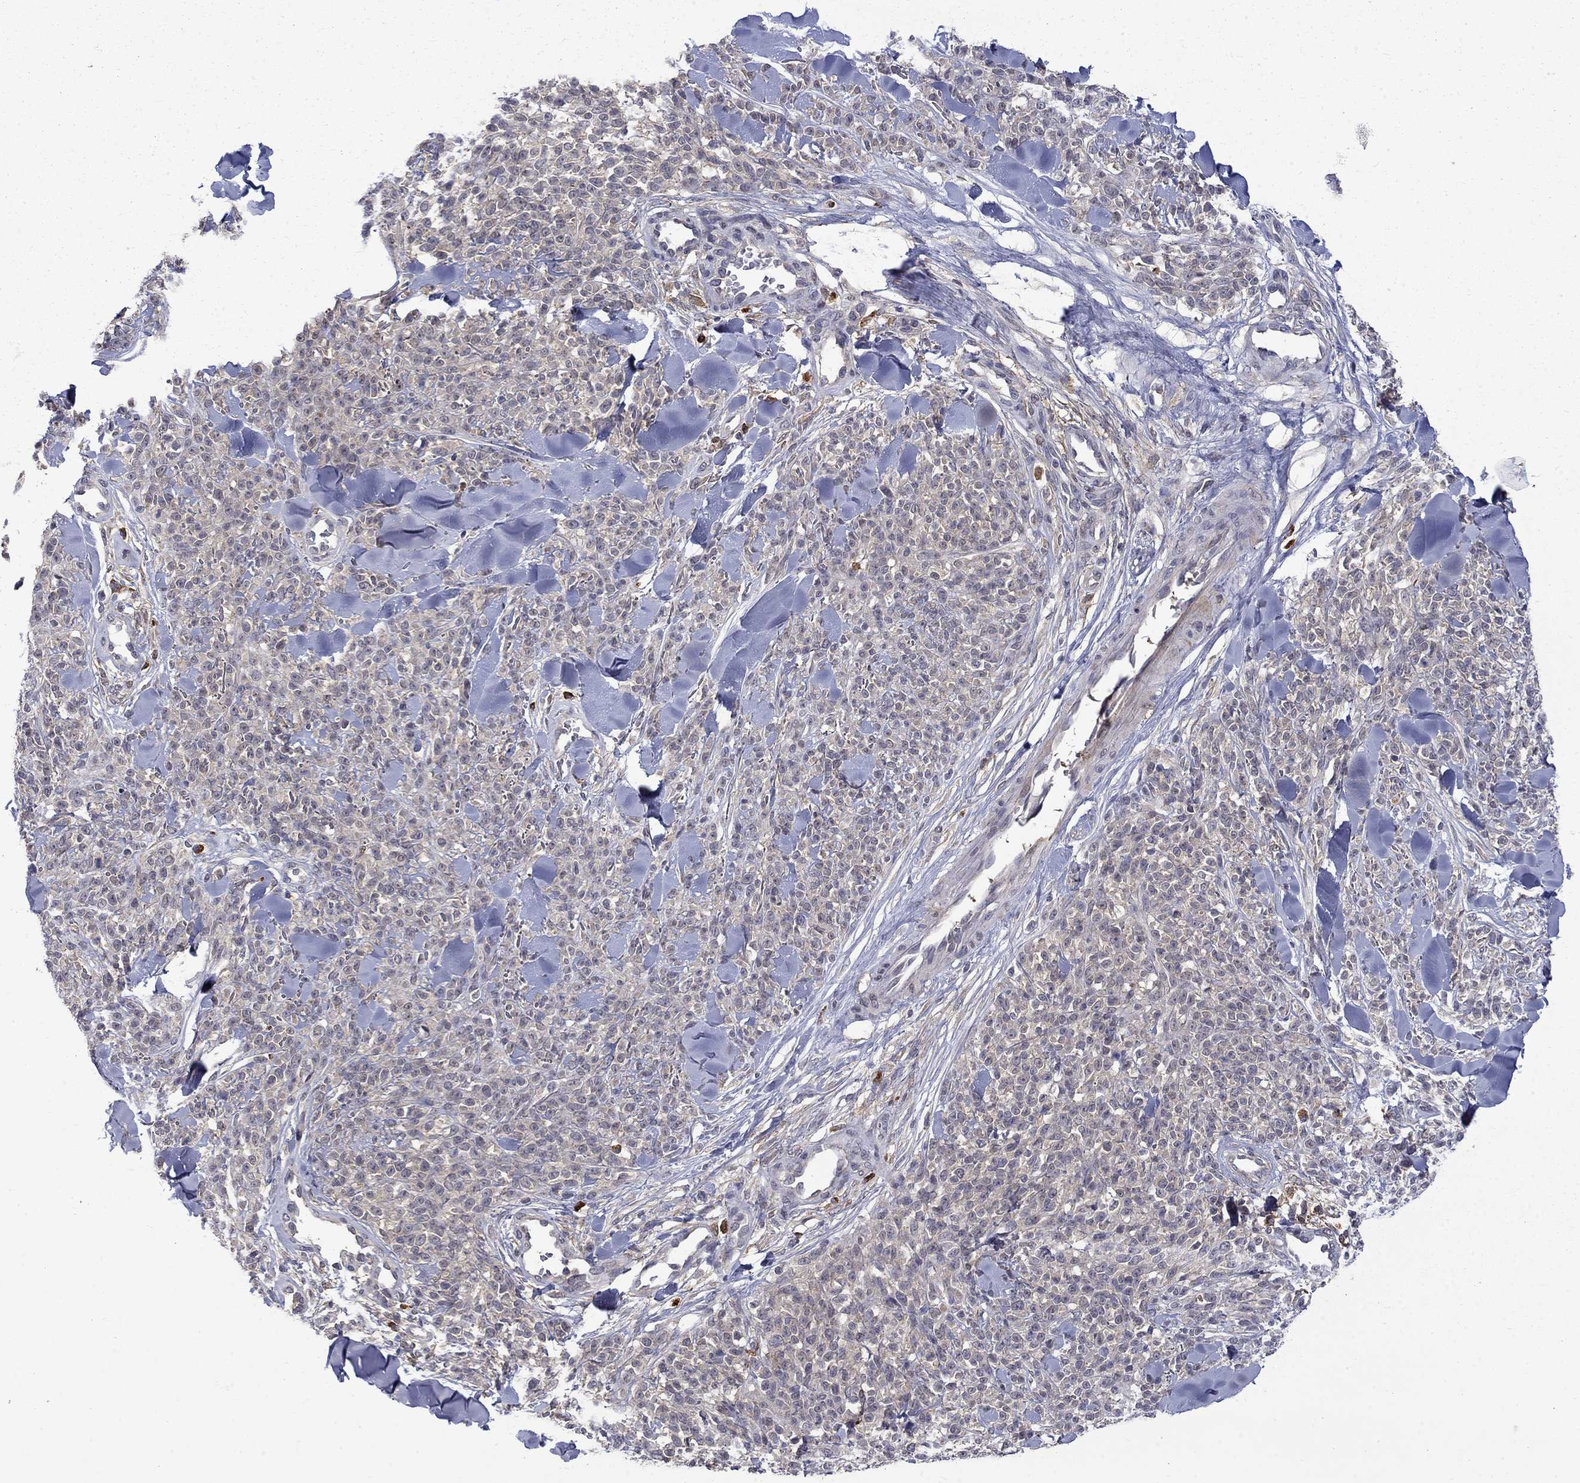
{"staining": {"intensity": "weak", "quantity": ">75%", "location": "cytoplasmic/membranous"}, "tissue": "melanoma", "cell_type": "Tumor cells", "image_type": "cancer", "snomed": [{"axis": "morphology", "description": "Malignant melanoma, NOS"}, {"axis": "topography", "description": "Skin"}, {"axis": "topography", "description": "Skin of trunk"}], "caption": "A low amount of weak cytoplasmic/membranous staining is appreciated in about >75% of tumor cells in melanoma tissue.", "gene": "PCBP3", "patient": {"sex": "male", "age": 74}}